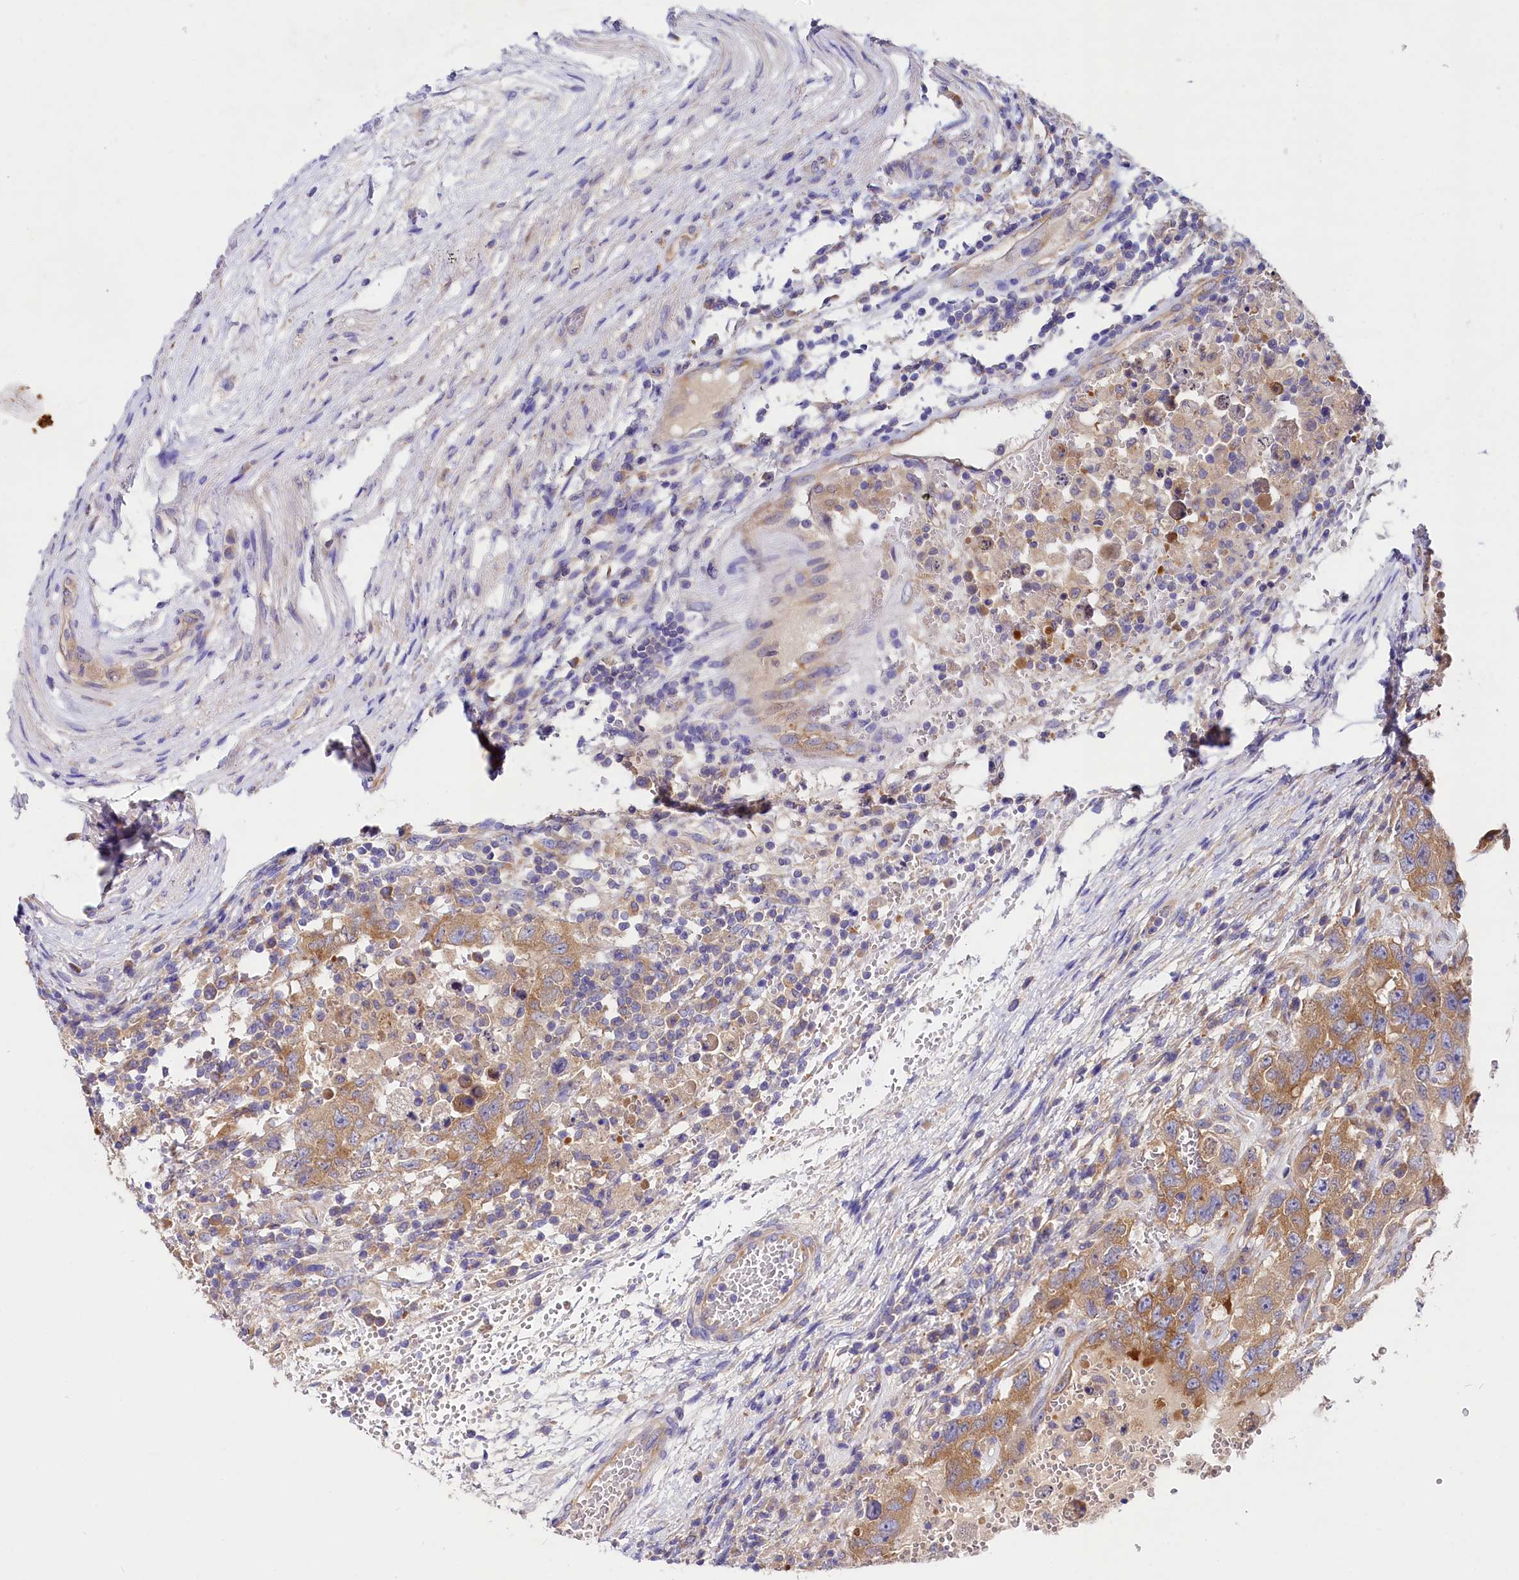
{"staining": {"intensity": "moderate", "quantity": ">75%", "location": "cytoplasmic/membranous"}, "tissue": "testis cancer", "cell_type": "Tumor cells", "image_type": "cancer", "snomed": [{"axis": "morphology", "description": "Carcinoma, Embryonal, NOS"}, {"axis": "topography", "description": "Testis"}], "caption": "Immunohistochemical staining of embryonal carcinoma (testis) displays medium levels of moderate cytoplasmic/membranous protein staining in approximately >75% of tumor cells.", "gene": "QARS1", "patient": {"sex": "male", "age": 26}}